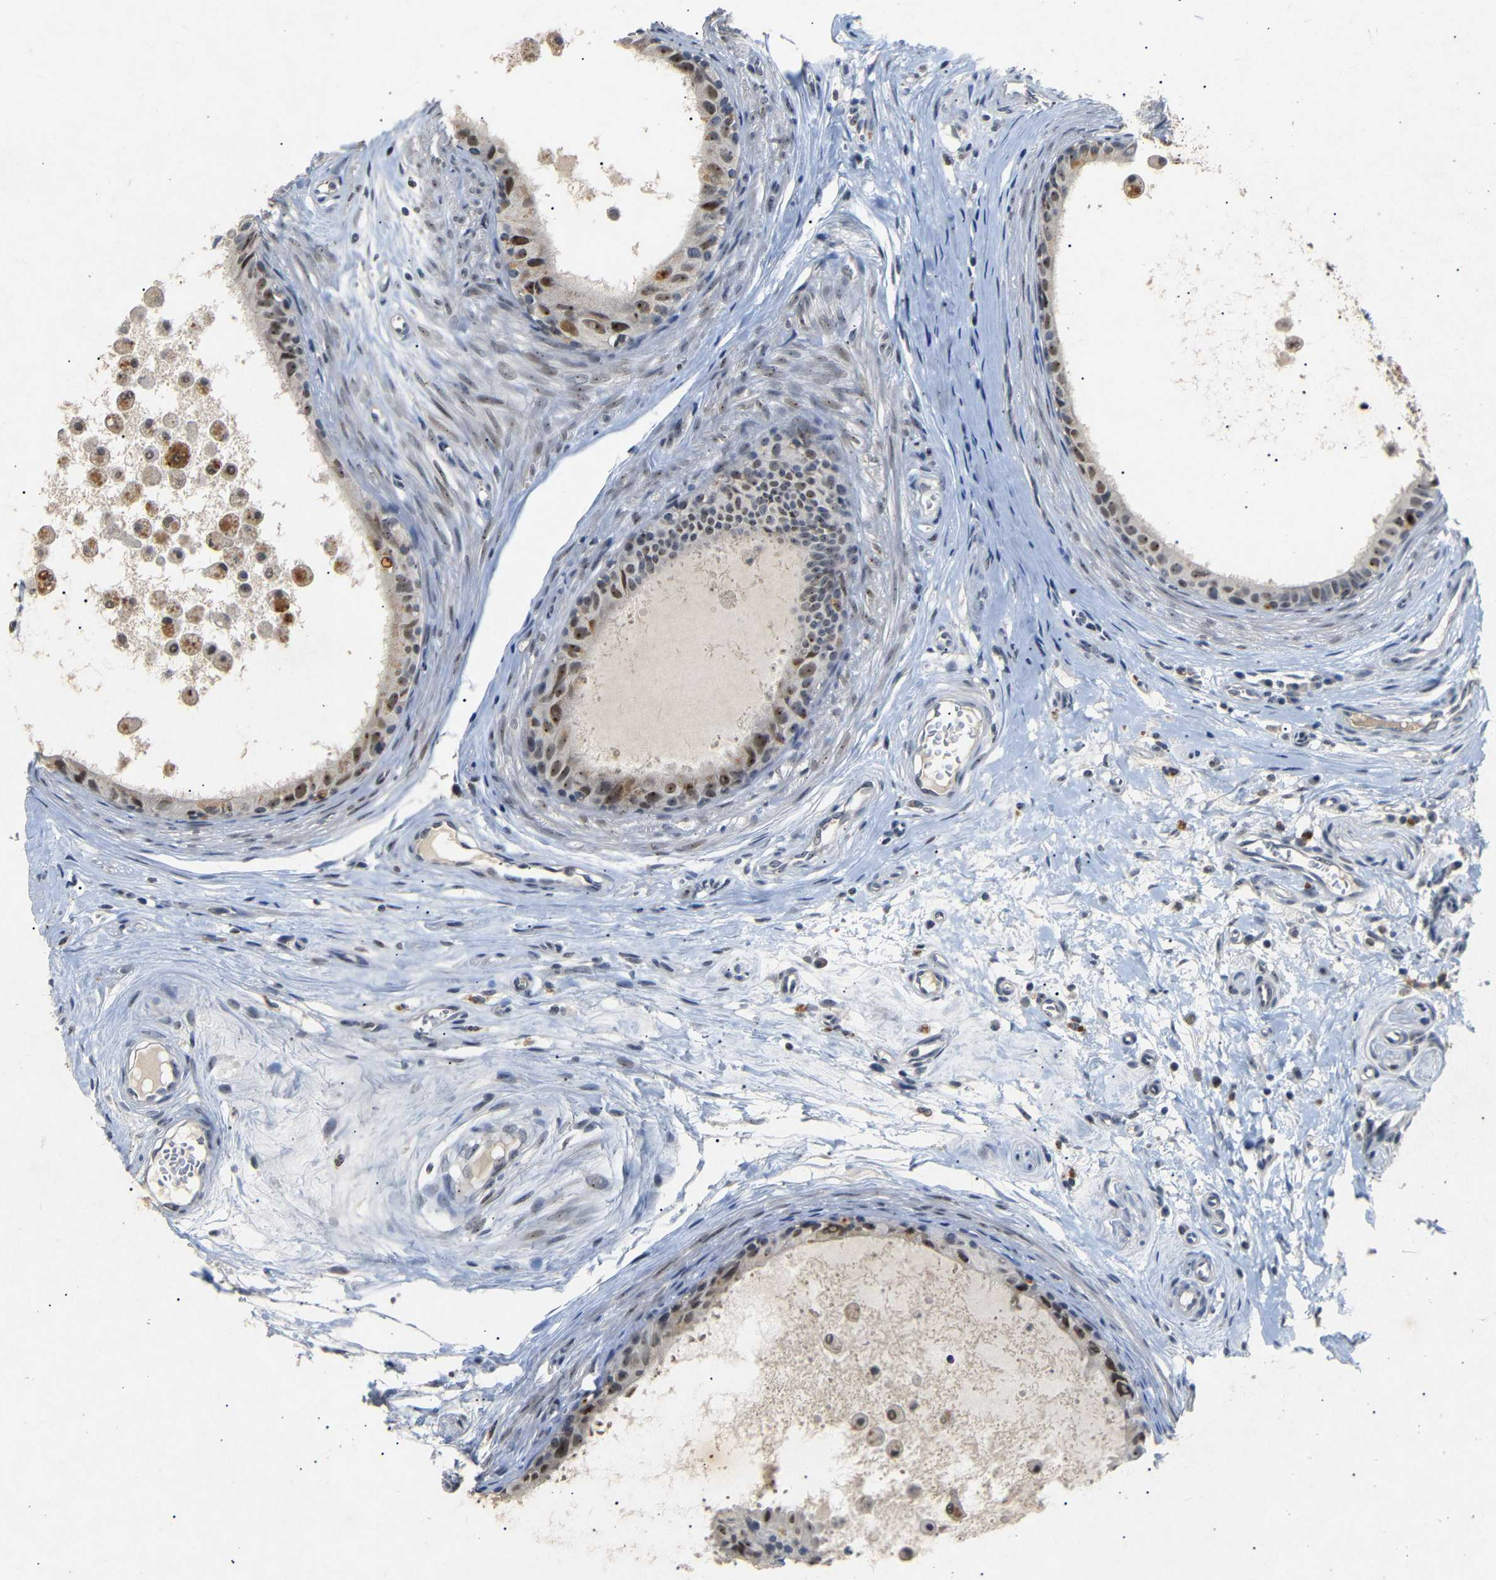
{"staining": {"intensity": "moderate", "quantity": ">75%", "location": "nuclear"}, "tissue": "epididymis", "cell_type": "Glandular cells", "image_type": "normal", "snomed": [{"axis": "morphology", "description": "Normal tissue, NOS"}, {"axis": "morphology", "description": "Inflammation, NOS"}, {"axis": "topography", "description": "Epididymis"}], "caption": "Protein expression analysis of normal human epididymis reveals moderate nuclear staining in about >75% of glandular cells.", "gene": "PARN", "patient": {"sex": "male", "age": 85}}